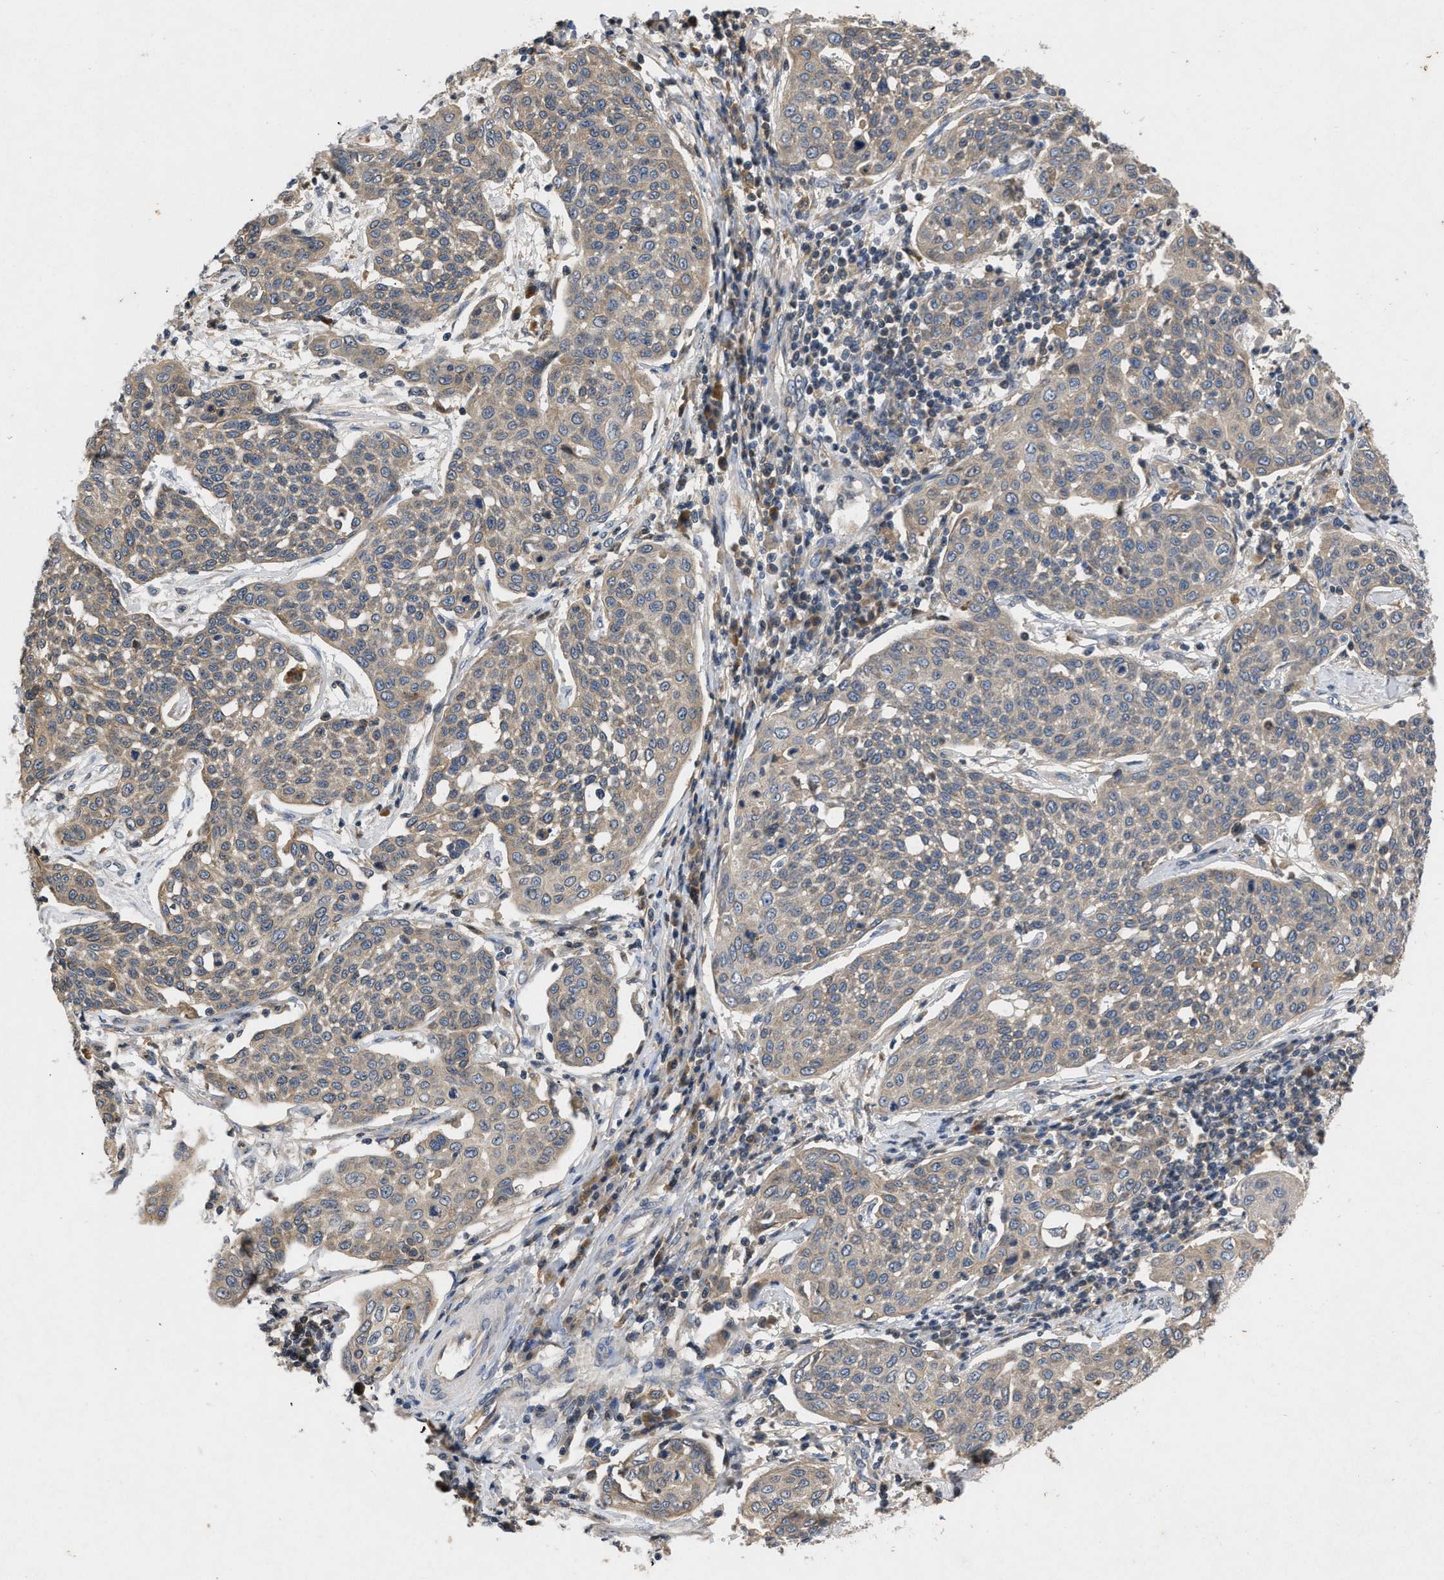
{"staining": {"intensity": "weak", "quantity": ">75%", "location": "cytoplasmic/membranous"}, "tissue": "cervical cancer", "cell_type": "Tumor cells", "image_type": "cancer", "snomed": [{"axis": "morphology", "description": "Squamous cell carcinoma, NOS"}, {"axis": "topography", "description": "Cervix"}], "caption": "Immunohistochemistry (IHC) of squamous cell carcinoma (cervical) displays low levels of weak cytoplasmic/membranous expression in about >75% of tumor cells.", "gene": "VPS4A", "patient": {"sex": "female", "age": 34}}